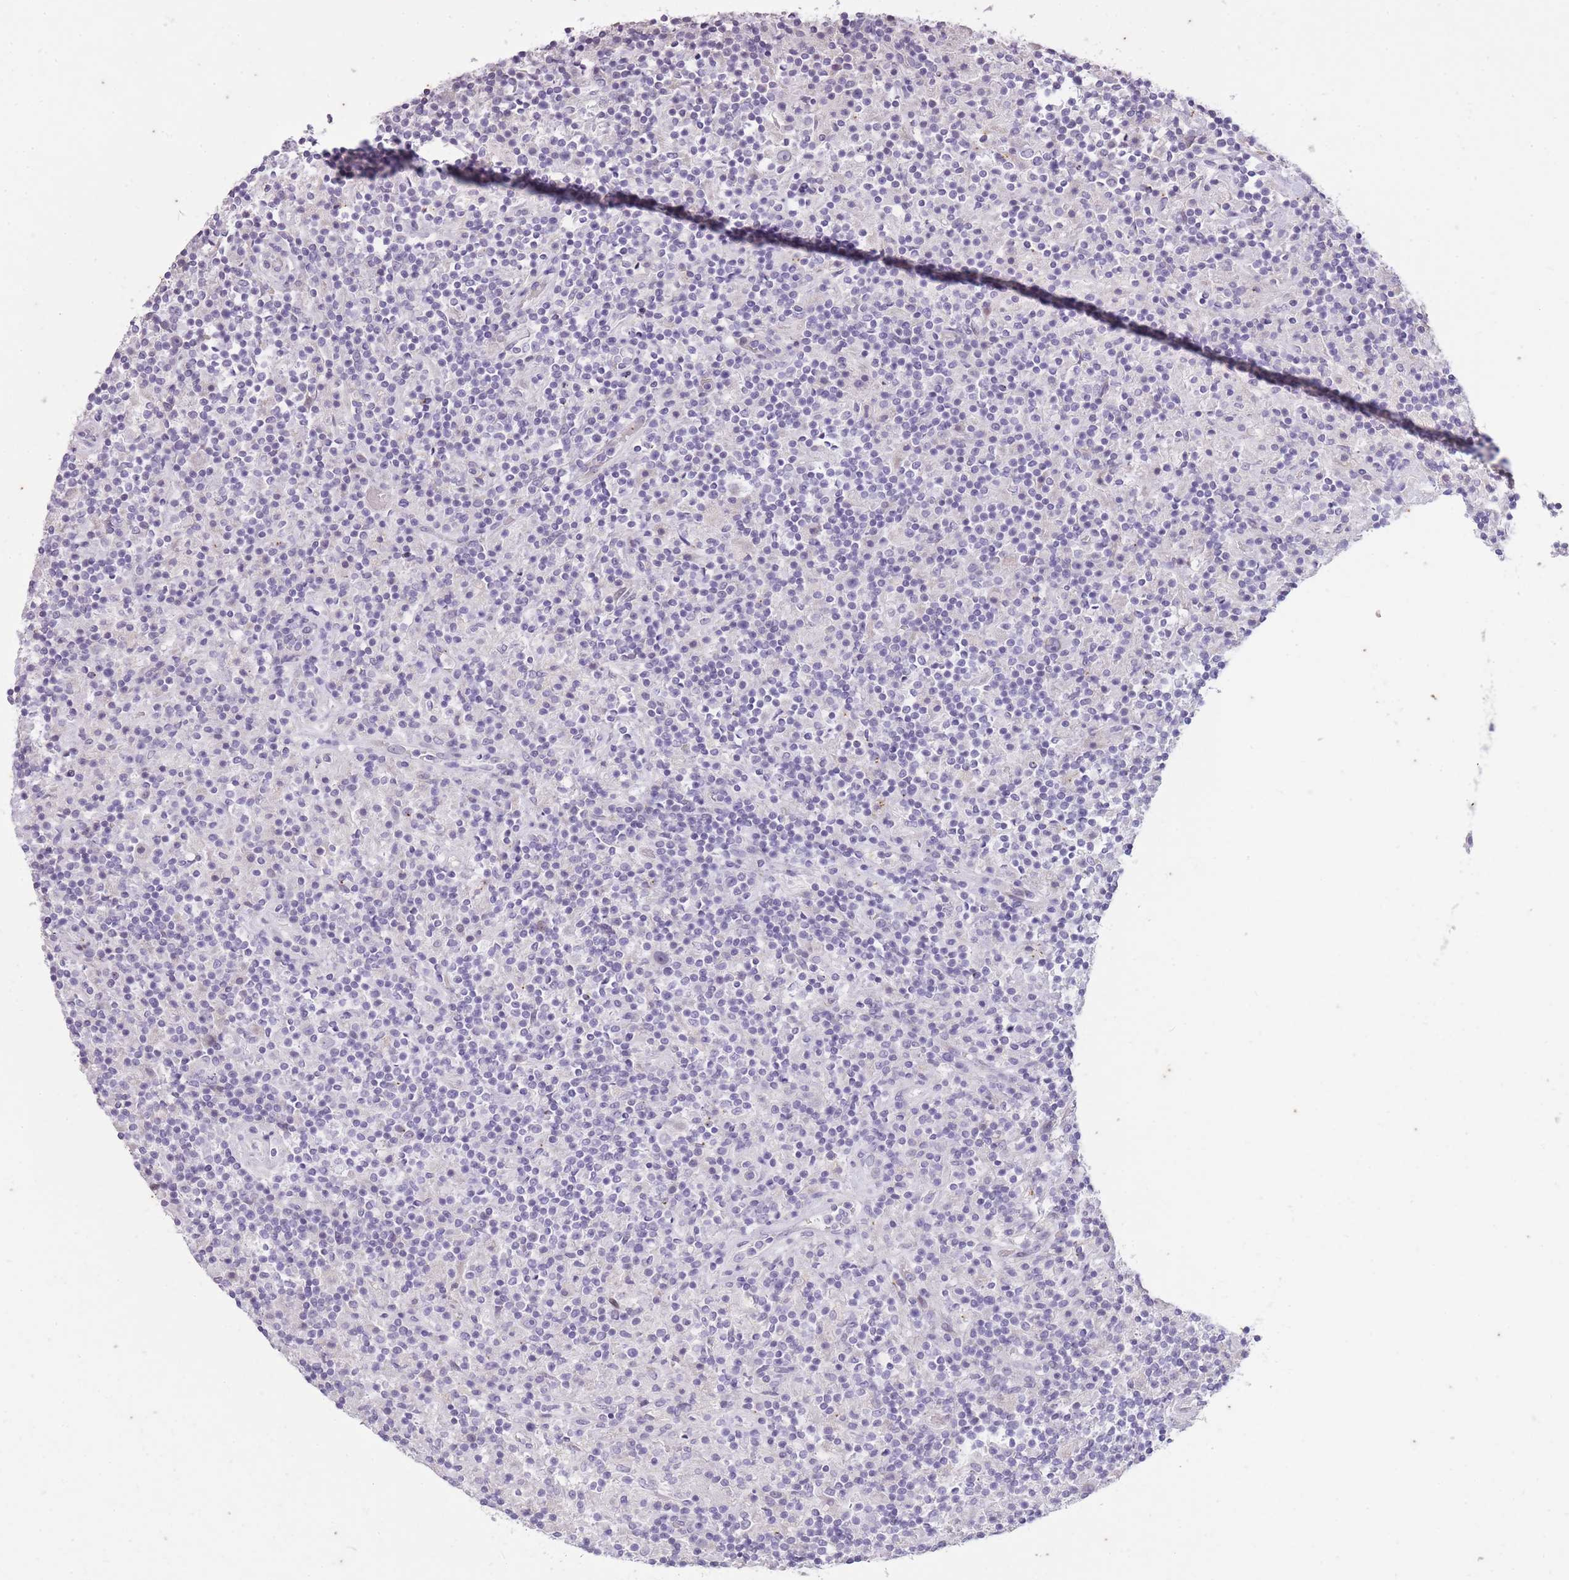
{"staining": {"intensity": "negative", "quantity": "none", "location": "none"}, "tissue": "lymphoma", "cell_type": "Tumor cells", "image_type": "cancer", "snomed": [{"axis": "morphology", "description": "Hodgkin's disease, NOS"}, {"axis": "topography", "description": "Lymph node"}], "caption": "Tumor cells show no significant positivity in lymphoma.", "gene": "CNTNAP3", "patient": {"sex": "male", "age": 70}}